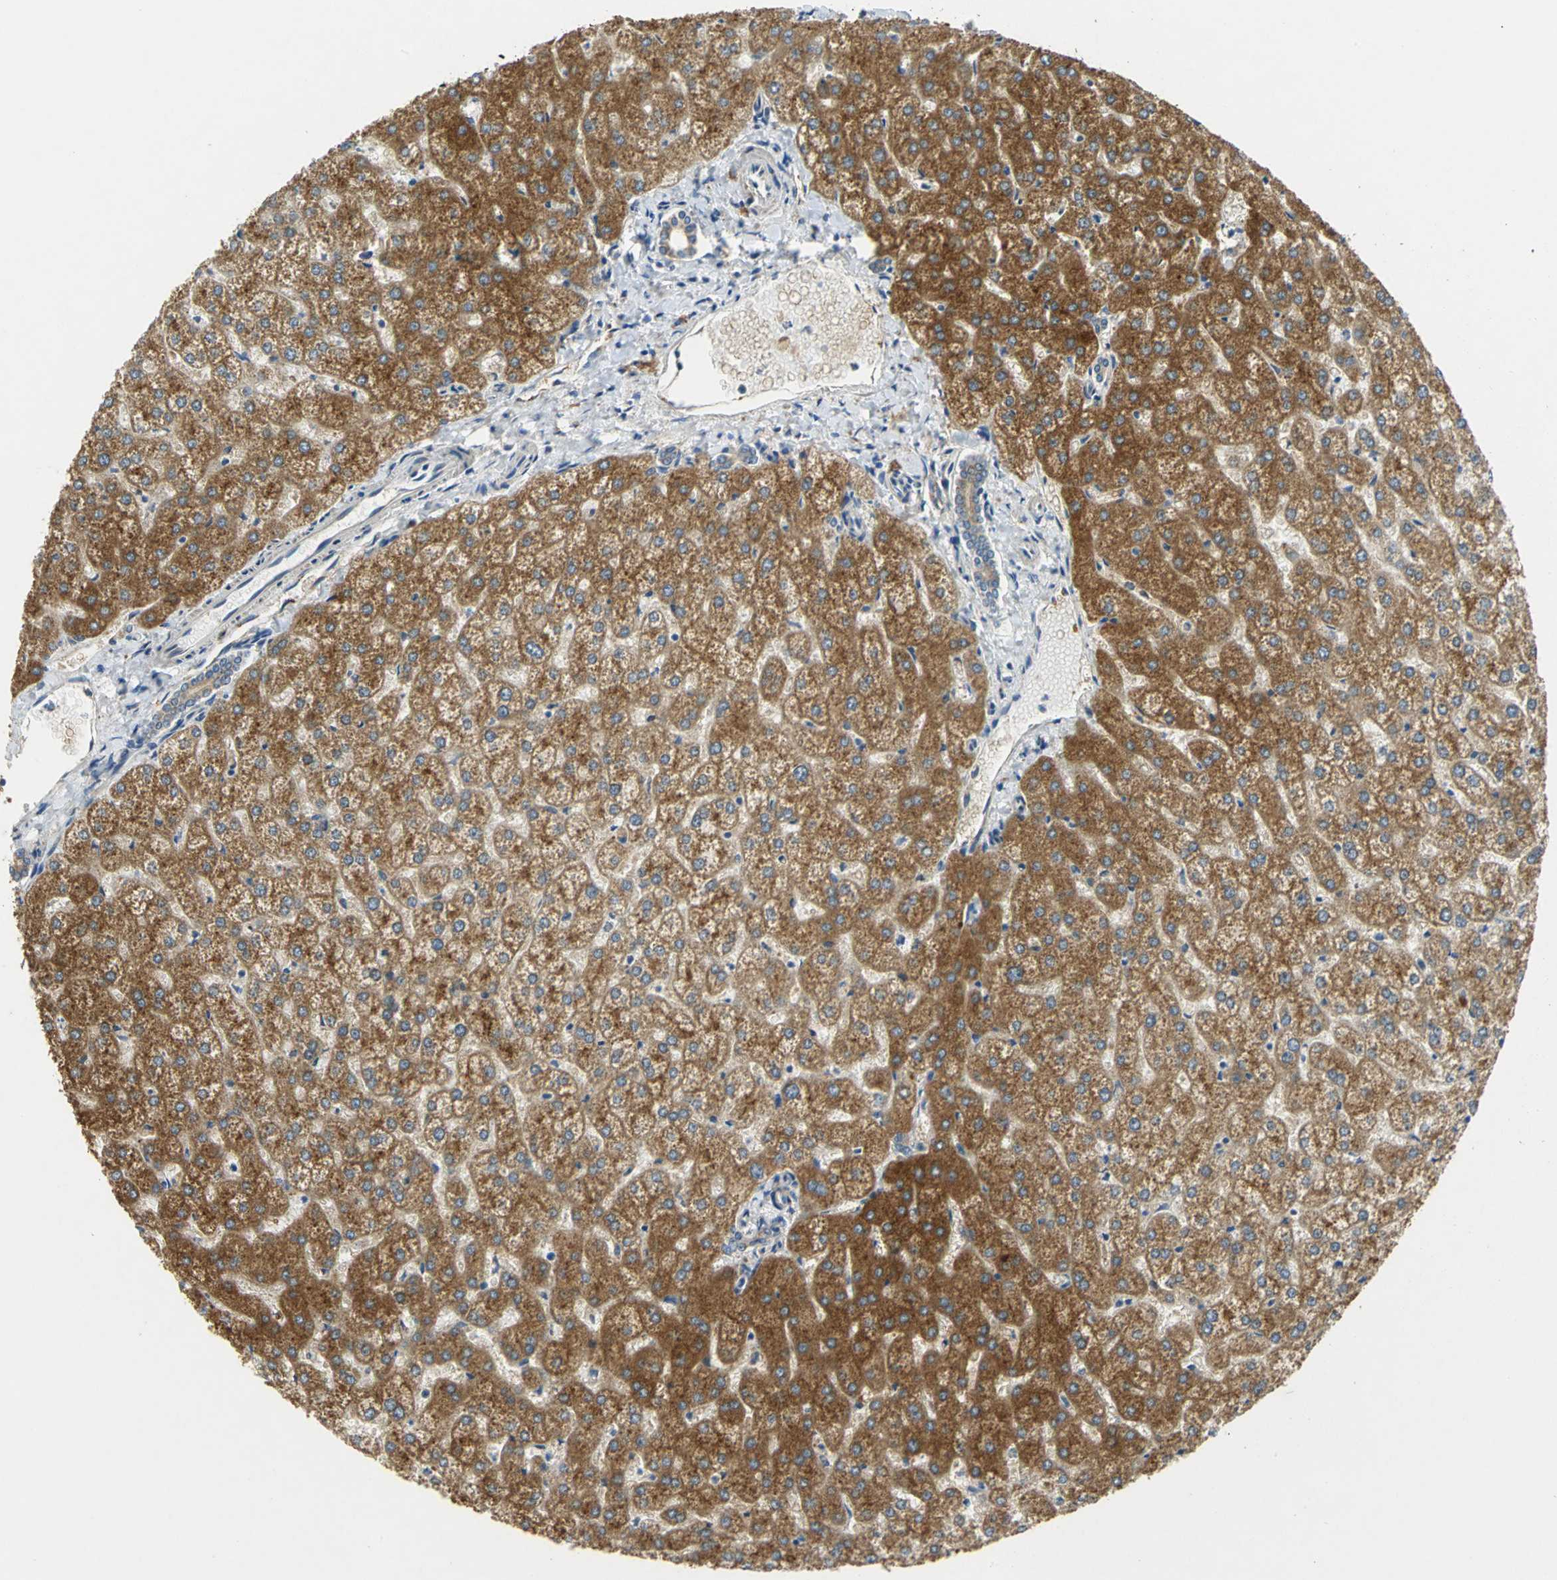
{"staining": {"intensity": "weak", "quantity": "25%-75%", "location": "cytoplasmic/membranous"}, "tissue": "liver", "cell_type": "Cholangiocytes", "image_type": "normal", "snomed": [{"axis": "morphology", "description": "Normal tissue, NOS"}, {"axis": "topography", "description": "Liver"}], "caption": "Protein analysis of unremarkable liver reveals weak cytoplasmic/membranous positivity in approximately 25%-75% of cholangiocytes. The protein of interest is stained brown, and the nuclei are stained in blue (DAB (3,3'-diaminobenzidine) IHC with brightfield microscopy, high magnification).", "gene": "IL17RB", "patient": {"sex": "female", "age": 32}}